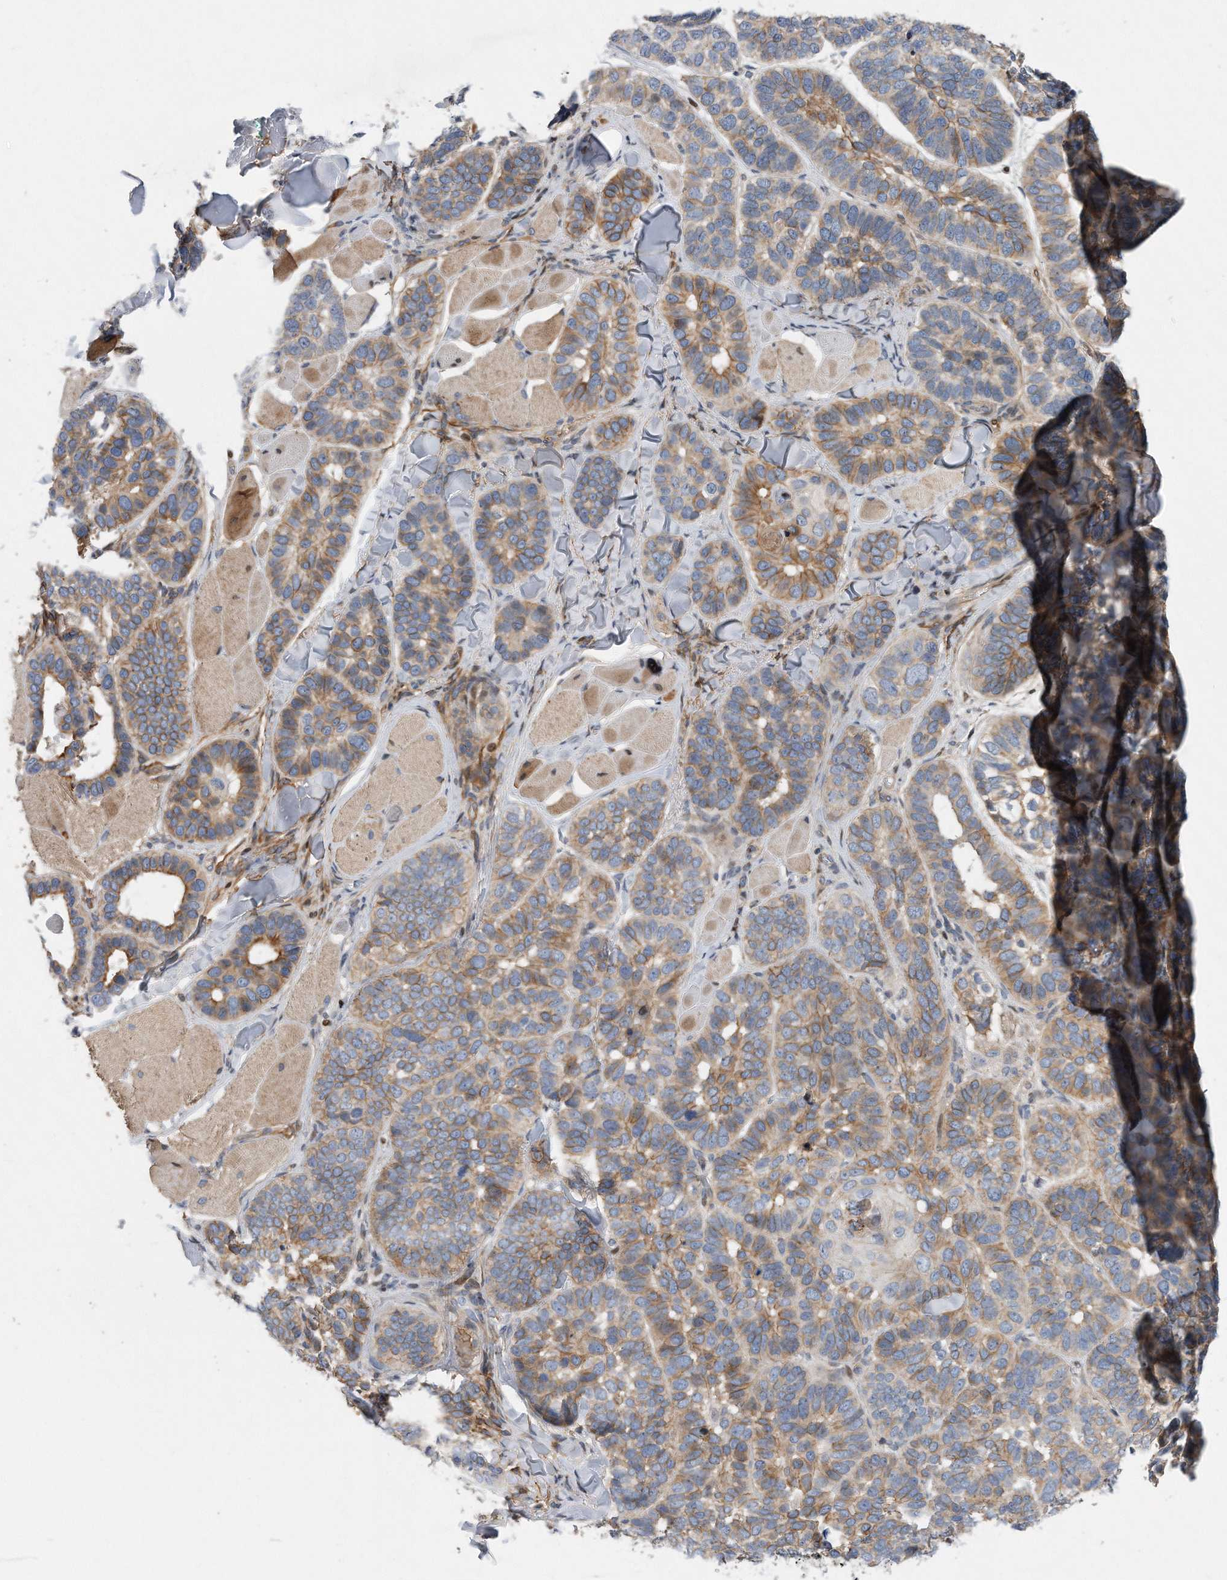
{"staining": {"intensity": "moderate", "quantity": "<25%", "location": "cytoplasmic/membranous"}, "tissue": "skin cancer", "cell_type": "Tumor cells", "image_type": "cancer", "snomed": [{"axis": "morphology", "description": "Basal cell carcinoma"}, {"axis": "topography", "description": "Skin"}], "caption": "IHC micrograph of human skin cancer stained for a protein (brown), which demonstrates low levels of moderate cytoplasmic/membranous expression in approximately <25% of tumor cells.", "gene": "CDH12", "patient": {"sex": "male", "age": 62}}